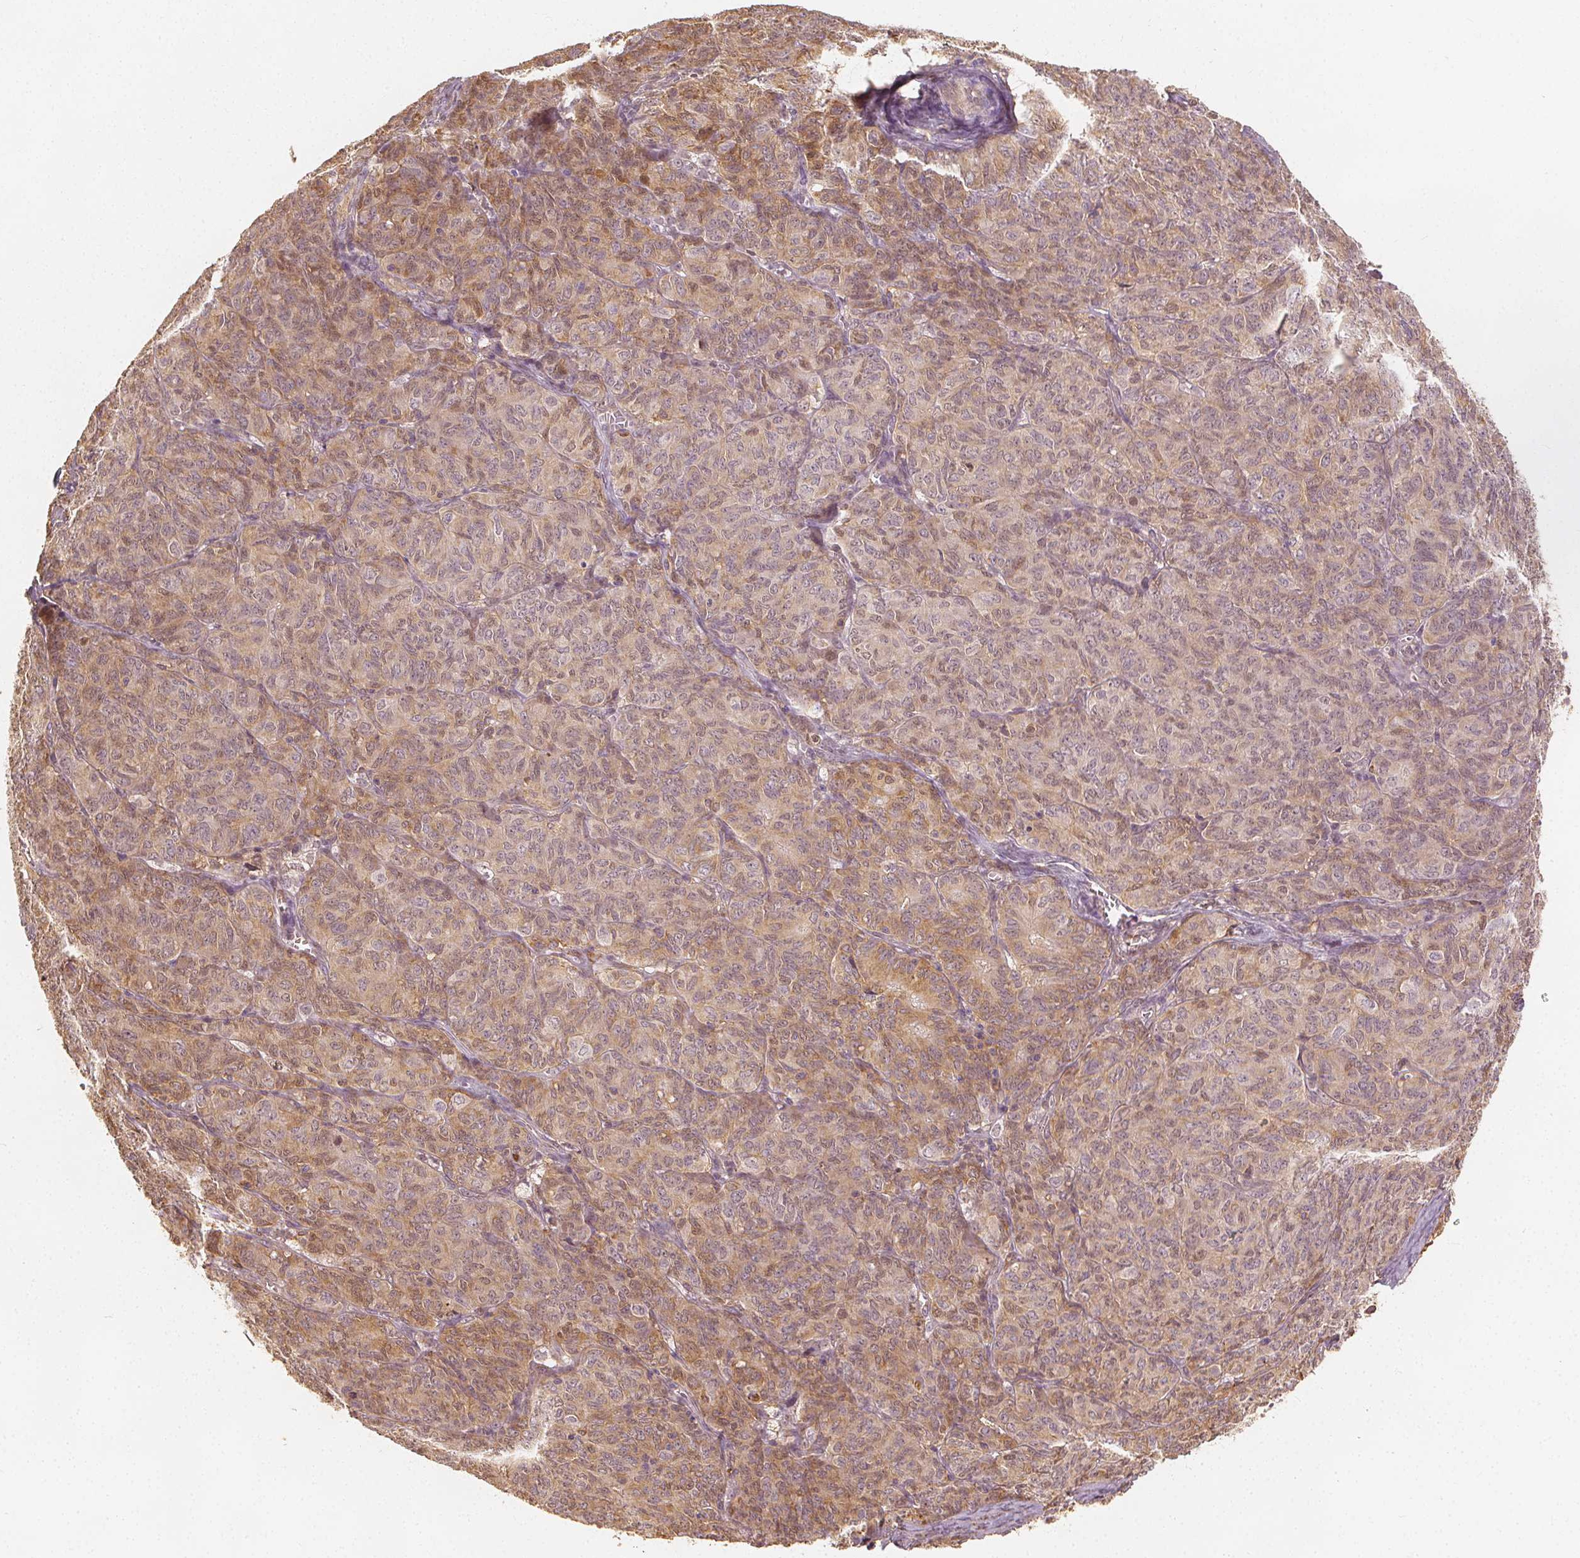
{"staining": {"intensity": "weak", "quantity": ">75%", "location": "cytoplasmic/membranous"}, "tissue": "ovarian cancer", "cell_type": "Tumor cells", "image_type": "cancer", "snomed": [{"axis": "morphology", "description": "Carcinoma, endometroid"}, {"axis": "topography", "description": "Ovary"}], "caption": "Immunohistochemistry photomicrograph of neoplastic tissue: human ovarian cancer (endometroid carcinoma) stained using IHC reveals low levels of weak protein expression localized specifically in the cytoplasmic/membranous of tumor cells, appearing as a cytoplasmic/membranous brown color.", "gene": "ARHGAP26", "patient": {"sex": "female", "age": 80}}